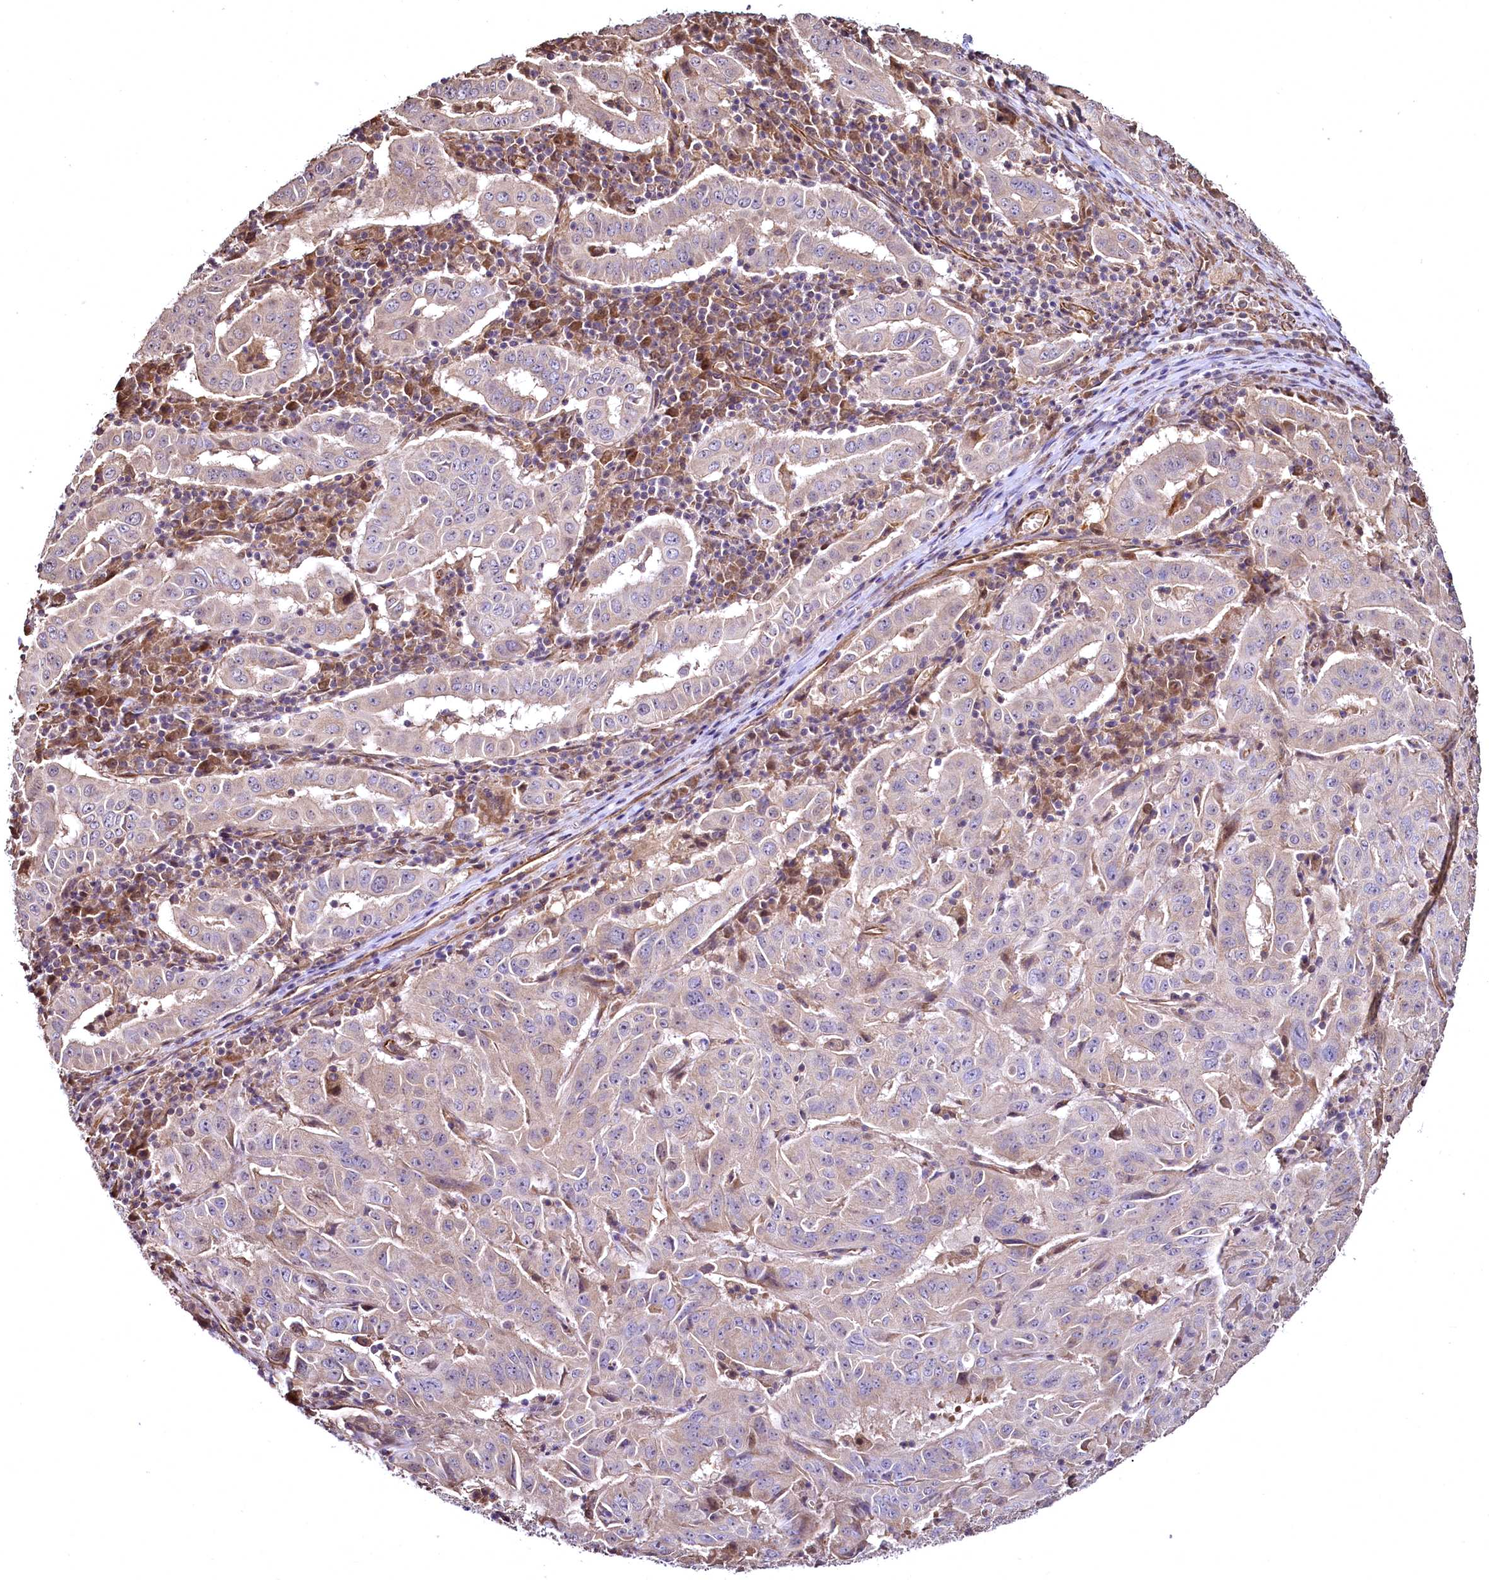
{"staining": {"intensity": "negative", "quantity": "none", "location": "none"}, "tissue": "pancreatic cancer", "cell_type": "Tumor cells", "image_type": "cancer", "snomed": [{"axis": "morphology", "description": "Adenocarcinoma, NOS"}, {"axis": "topography", "description": "Pancreas"}], "caption": "Immunohistochemistry (IHC) photomicrograph of neoplastic tissue: human adenocarcinoma (pancreatic) stained with DAB (3,3'-diaminobenzidine) demonstrates no significant protein positivity in tumor cells. The staining is performed using DAB brown chromogen with nuclei counter-stained in using hematoxylin.", "gene": "TBCEL", "patient": {"sex": "male", "age": 63}}